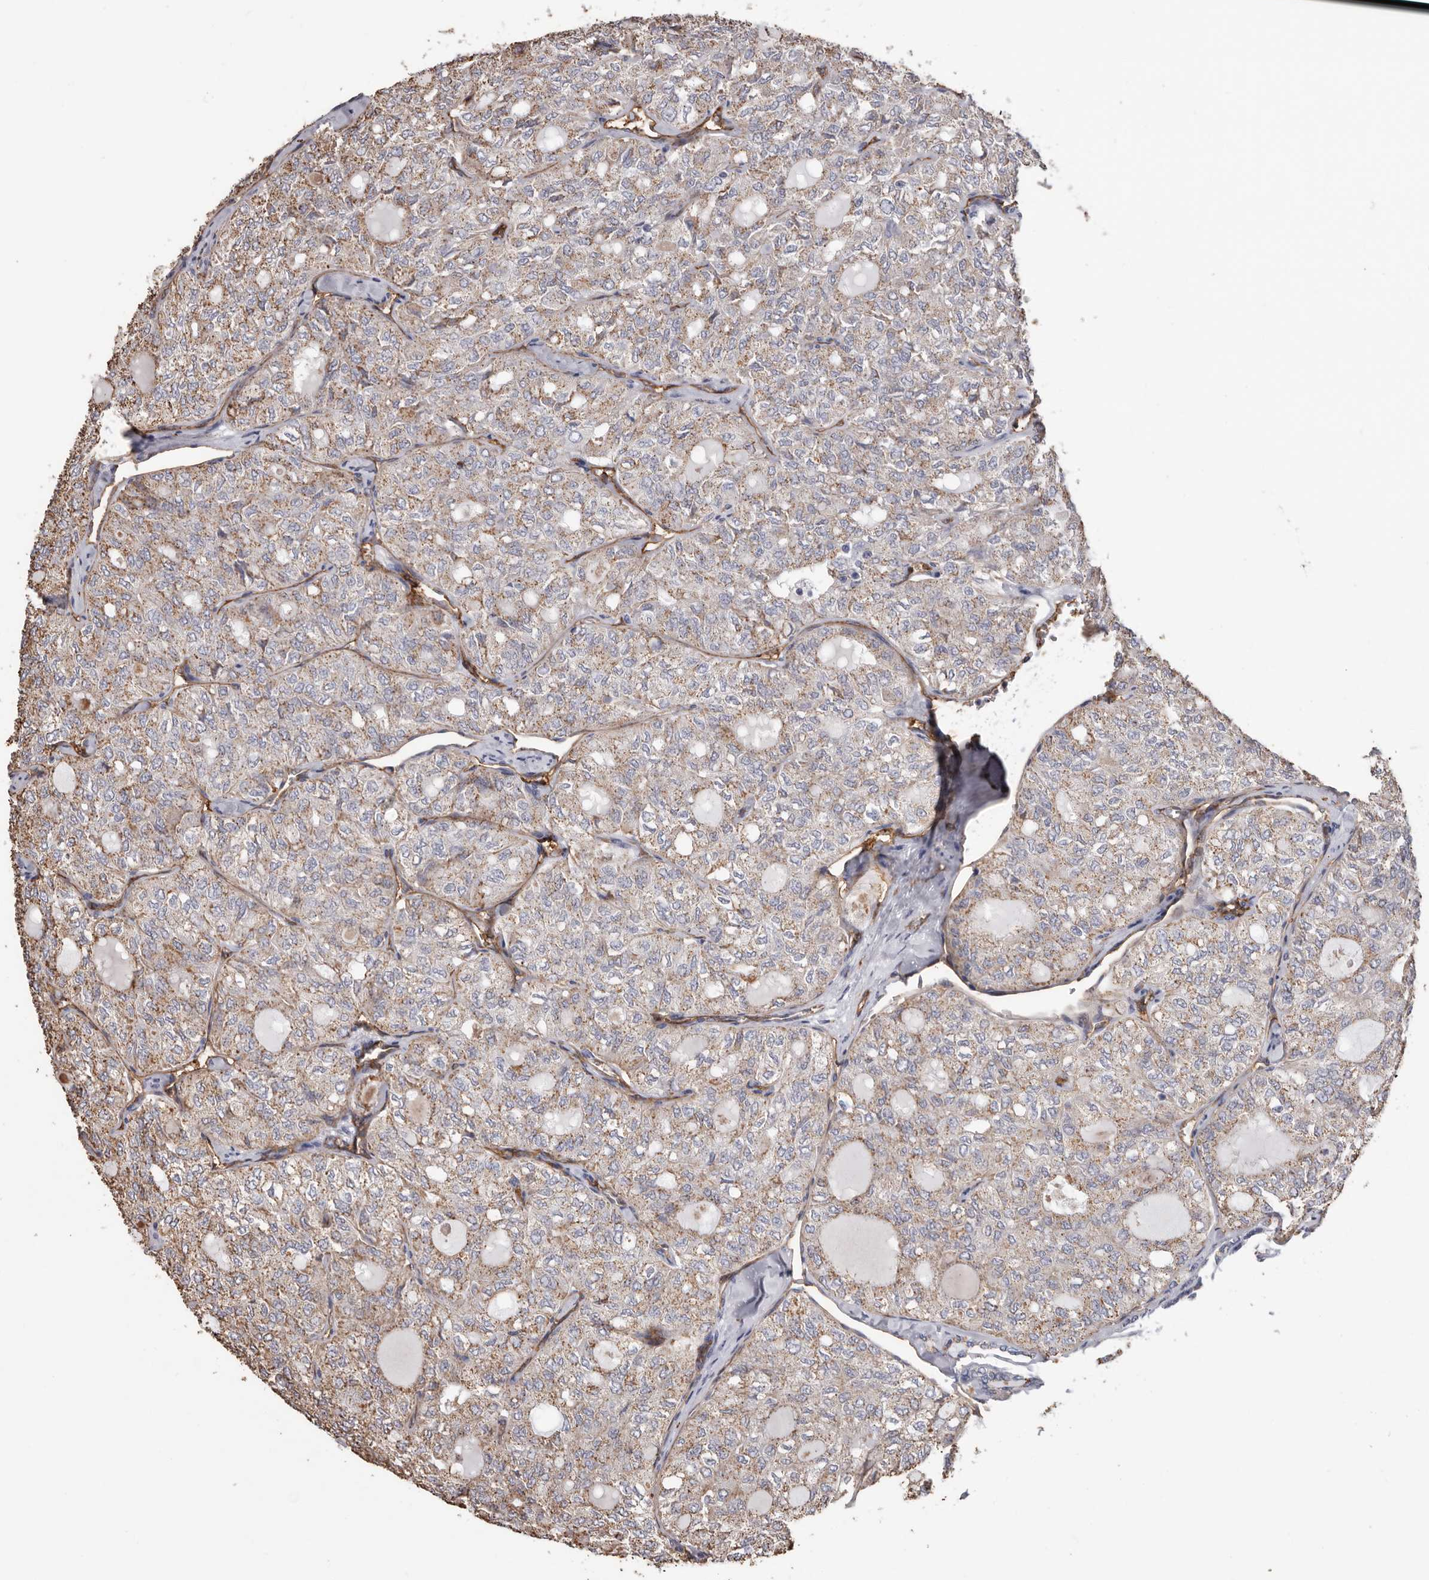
{"staining": {"intensity": "weak", "quantity": ">75%", "location": "cytoplasmic/membranous"}, "tissue": "thyroid cancer", "cell_type": "Tumor cells", "image_type": "cancer", "snomed": [{"axis": "morphology", "description": "Follicular adenoma carcinoma, NOS"}, {"axis": "topography", "description": "Thyroid gland"}], "caption": "Thyroid cancer (follicular adenoma carcinoma) was stained to show a protein in brown. There is low levels of weak cytoplasmic/membranous expression in about >75% of tumor cells.", "gene": "ADGRL4", "patient": {"sex": "male", "age": 75}}